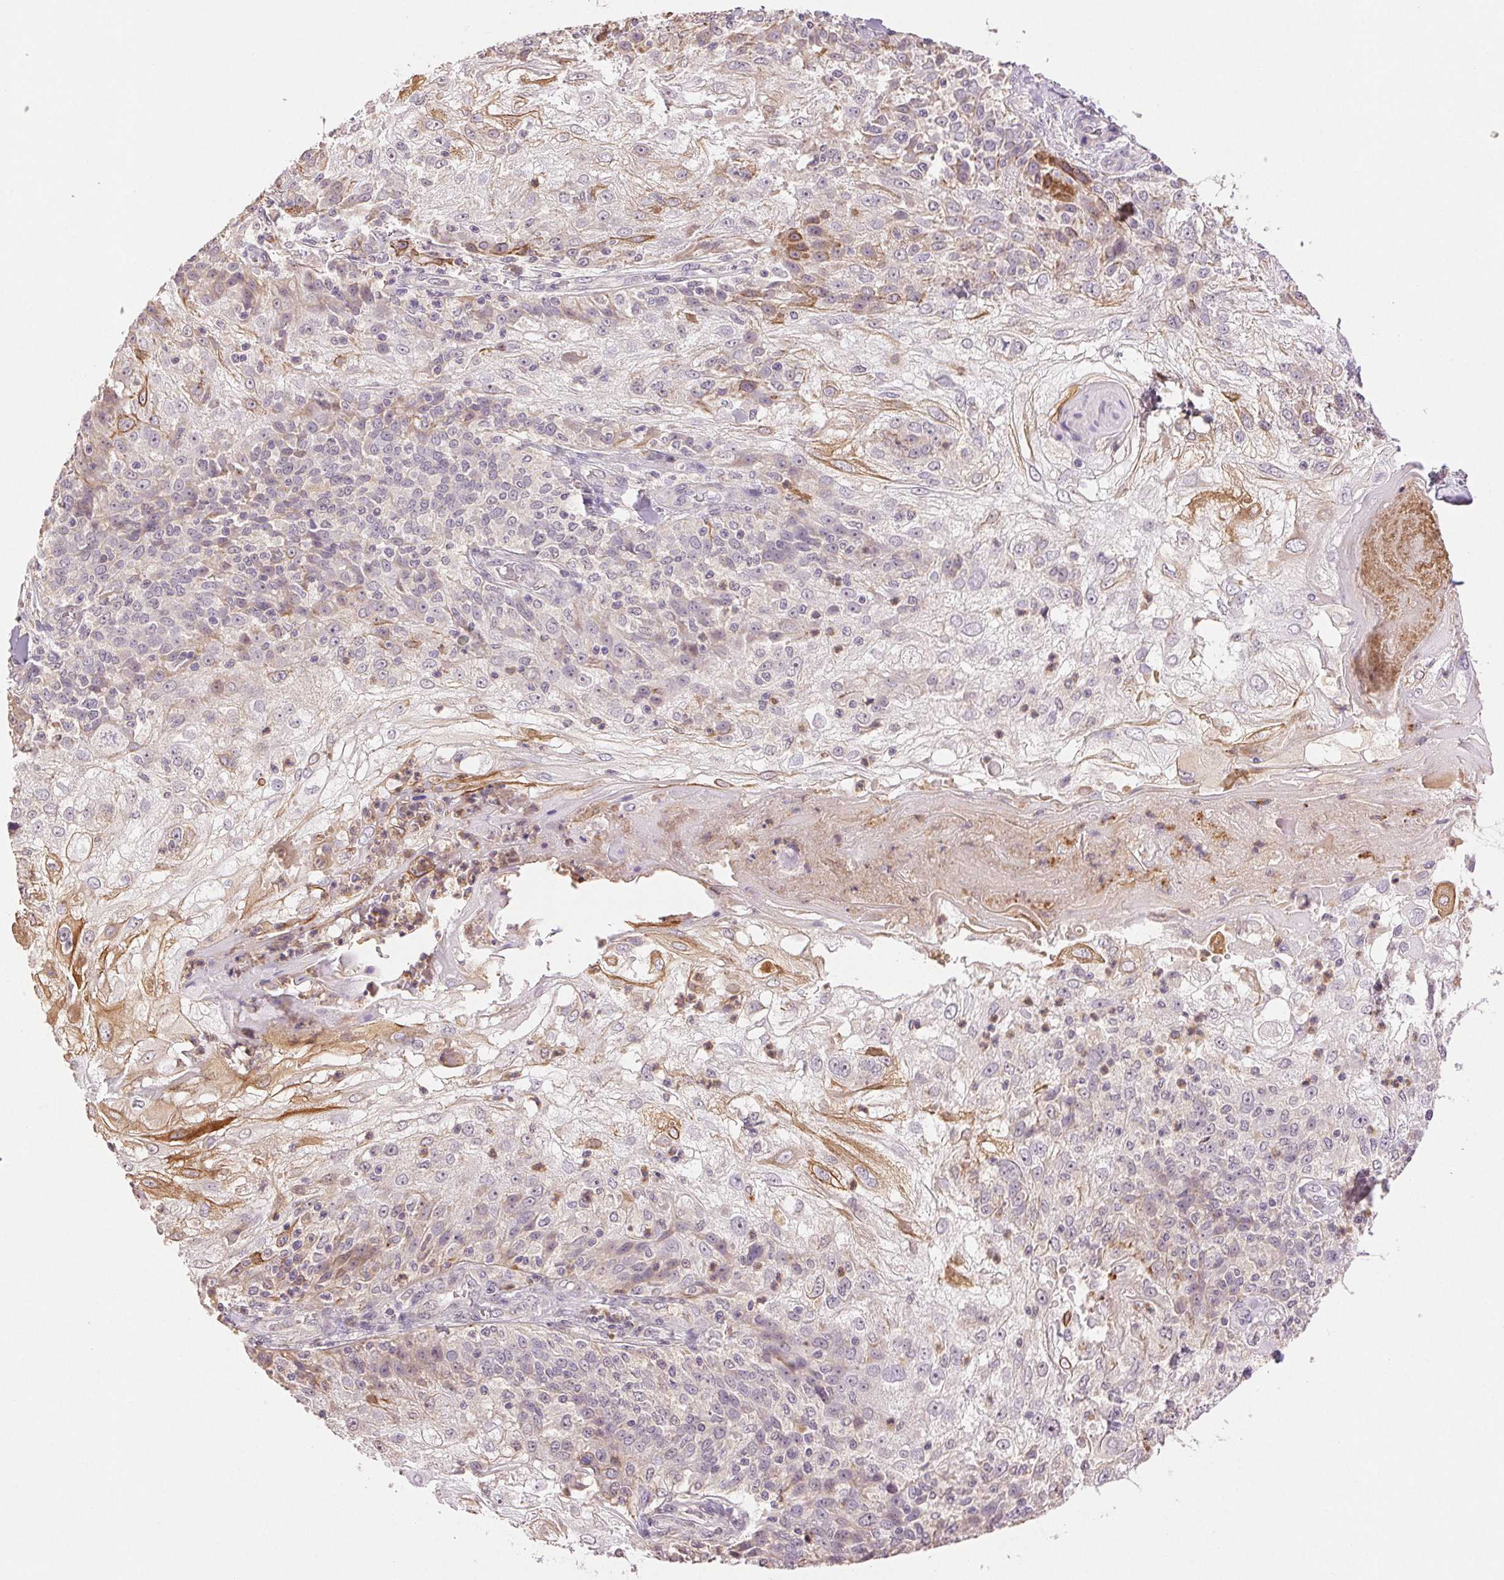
{"staining": {"intensity": "moderate", "quantity": "25%-75%", "location": "cytoplasmic/membranous"}, "tissue": "skin cancer", "cell_type": "Tumor cells", "image_type": "cancer", "snomed": [{"axis": "morphology", "description": "Normal tissue, NOS"}, {"axis": "morphology", "description": "Squamous cell carcinoma, NOS"}, {"axis": "topography", "description": "Skin"}], "caption": "This is an image of IHC staining of skin squamous cell carcinoma, which shows moderate expression in the cytoplasmic/membranous of tumor cells.", "gene": "TMEM253", "patient": {"sex": "female", "age": 83}}